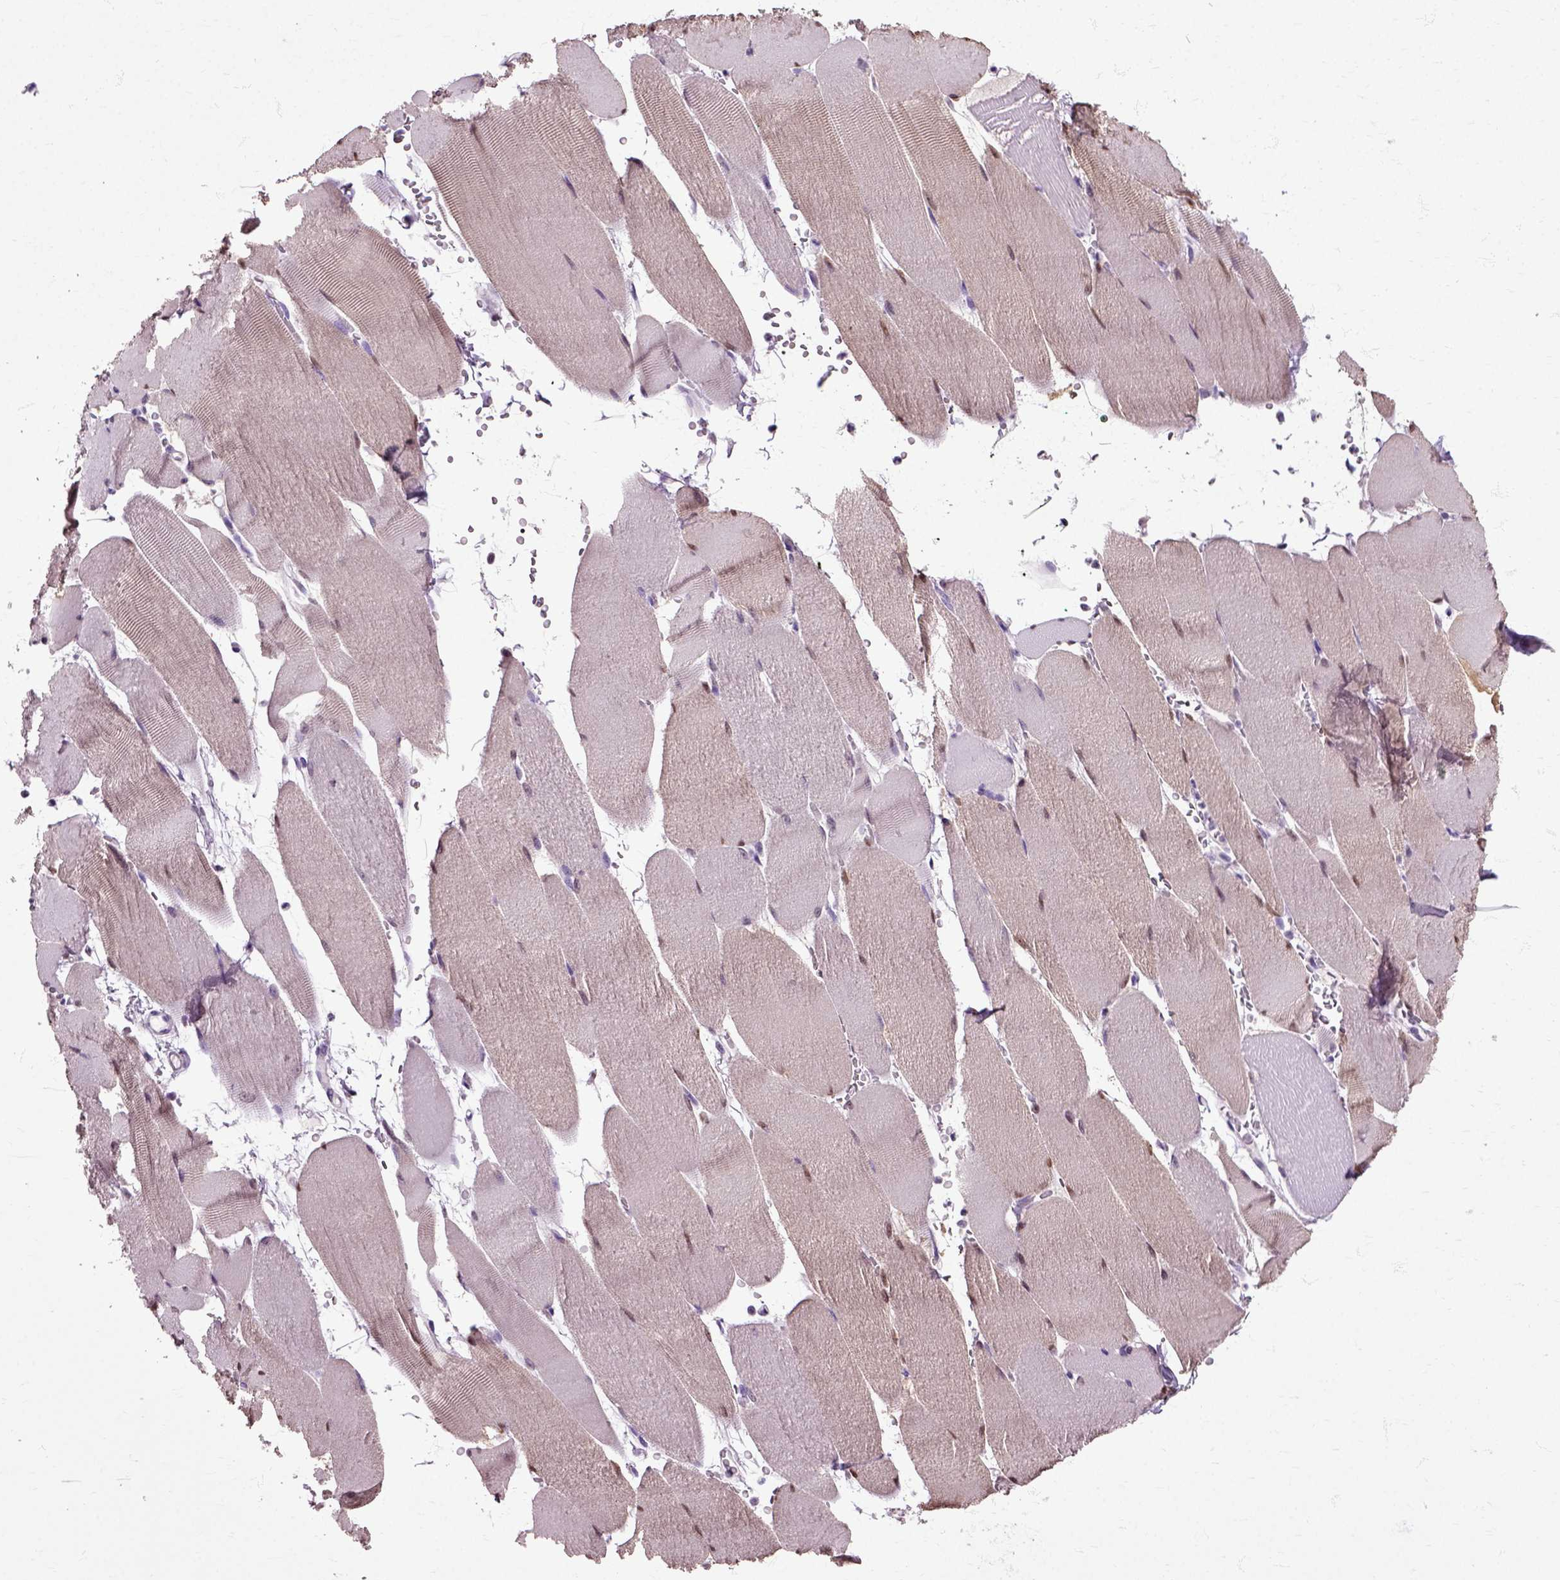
{"staining": {"intensity": "weak", "quantity": "25%-75%", "location": "cytoplasmic/membranous,nuclear"}, "tissue": "skeletal muscle", "cell_type": "Myocytes", "image_type": "normal", "snomed": [{"axis": "morphology", "description": "Normal tissue, NOS"}, {"axis": "topography", "description": "Skeletal muscle"}], "caption": "IHC photomicrograph of normal skeletal muscle stained for a protein (brown), which demonstrates low levels of weak cytoplasmic/membranous,nuclear positivity in about 25%-75% of myocytes.", "gene": "HSPA2", "patient": {"sex": "male", "age": 56}}